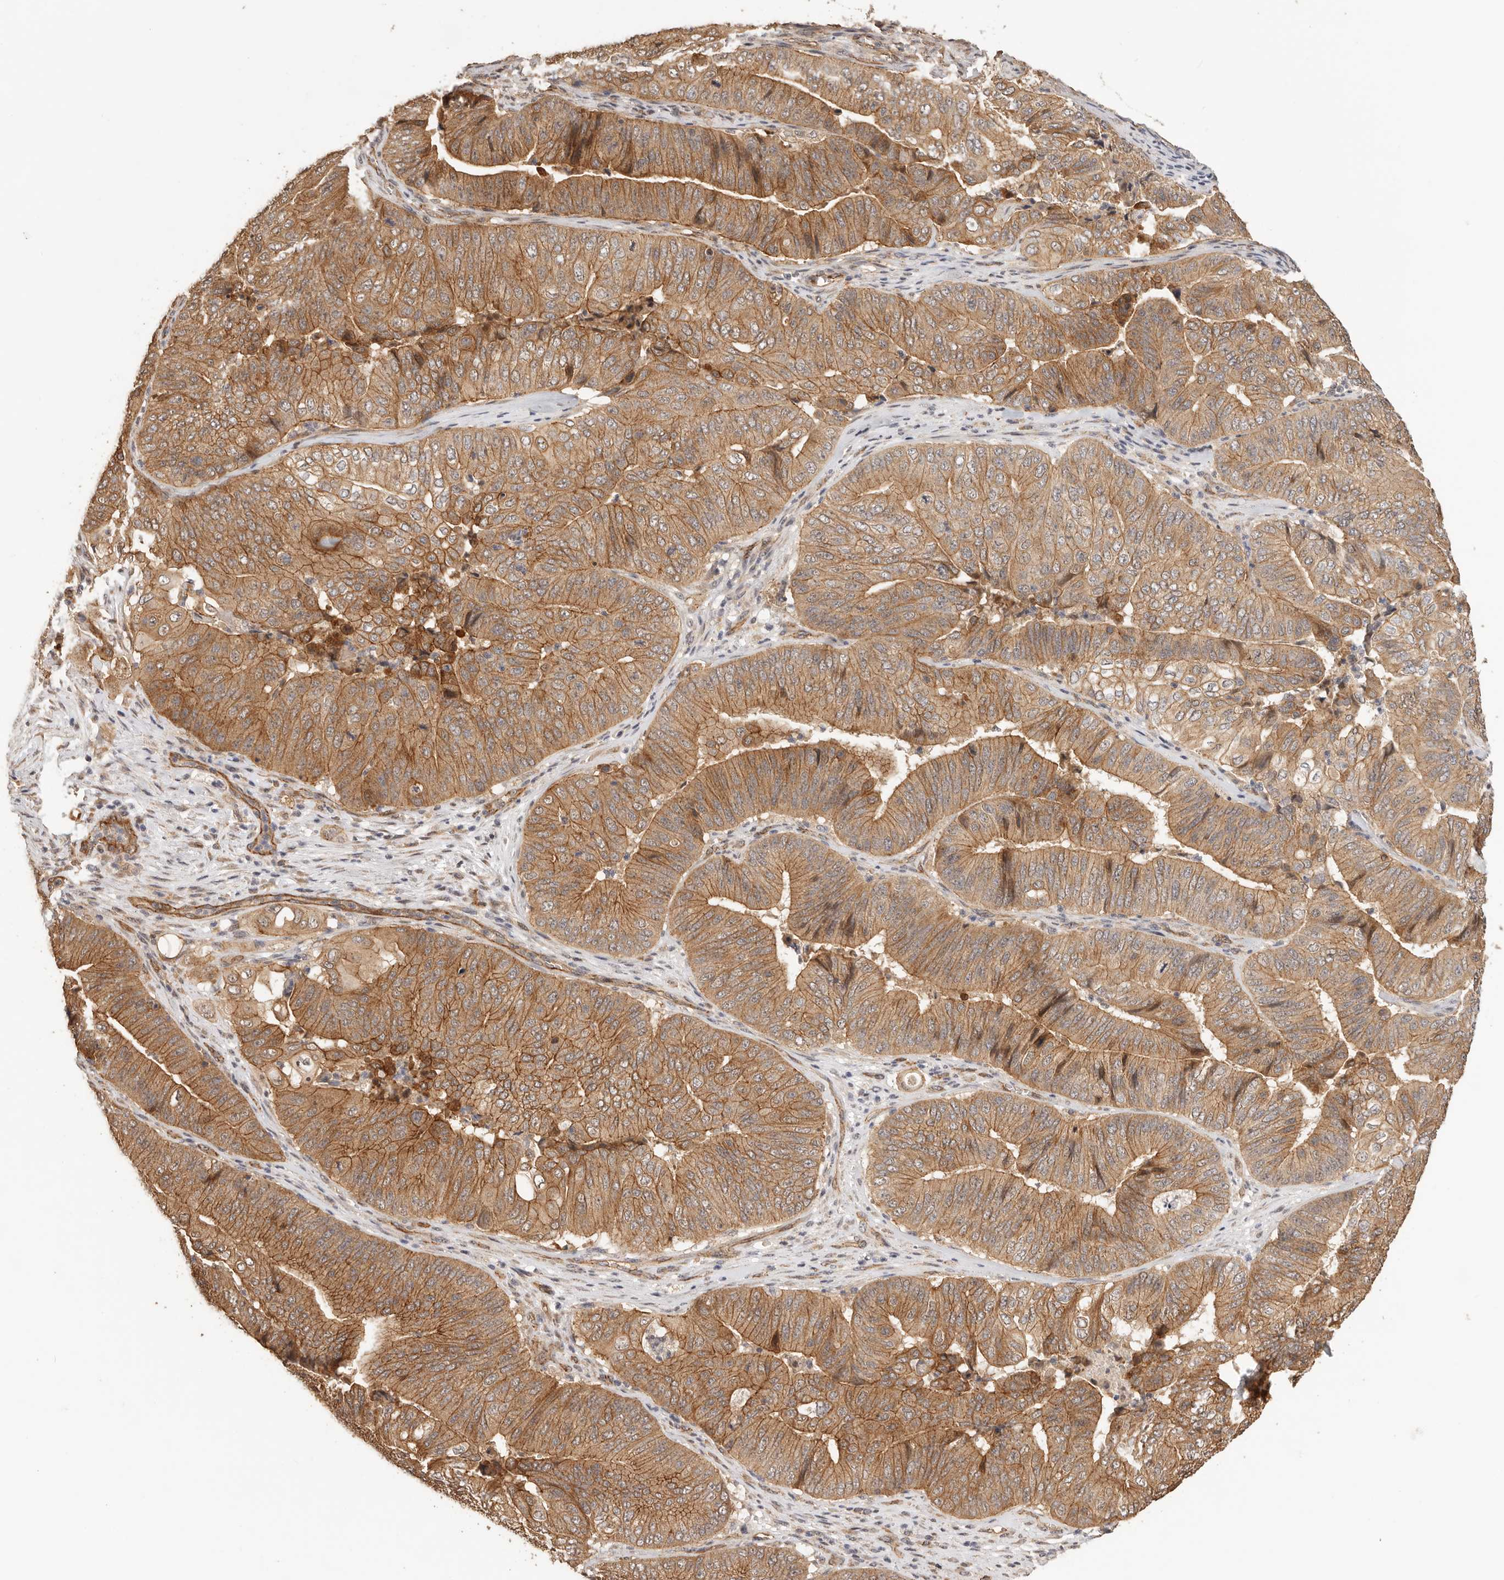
{"staining": {"intensity": "strong", "quantity": ">75%", "location": "cytoplasmic/membranous"}, "tissue": "pancreatic cancer", "cell_type": "Tumor cells", "image_type": "cancer", "snomed": [{"axis": "morphology", "description": "Adenocarcinoma, NOS"}, {"axis": "topography", "description": "Pancreas"}], "caption": "A high-resolution histopathology image shows immunohistochemistry staining of pancreatic adenocarcinoma, which shows strong cytoplasmic/membranous positivity in approximately >75% of tumor cells.", "gene": "AFDN", "patient": {"sex": "female", "age": 77}}